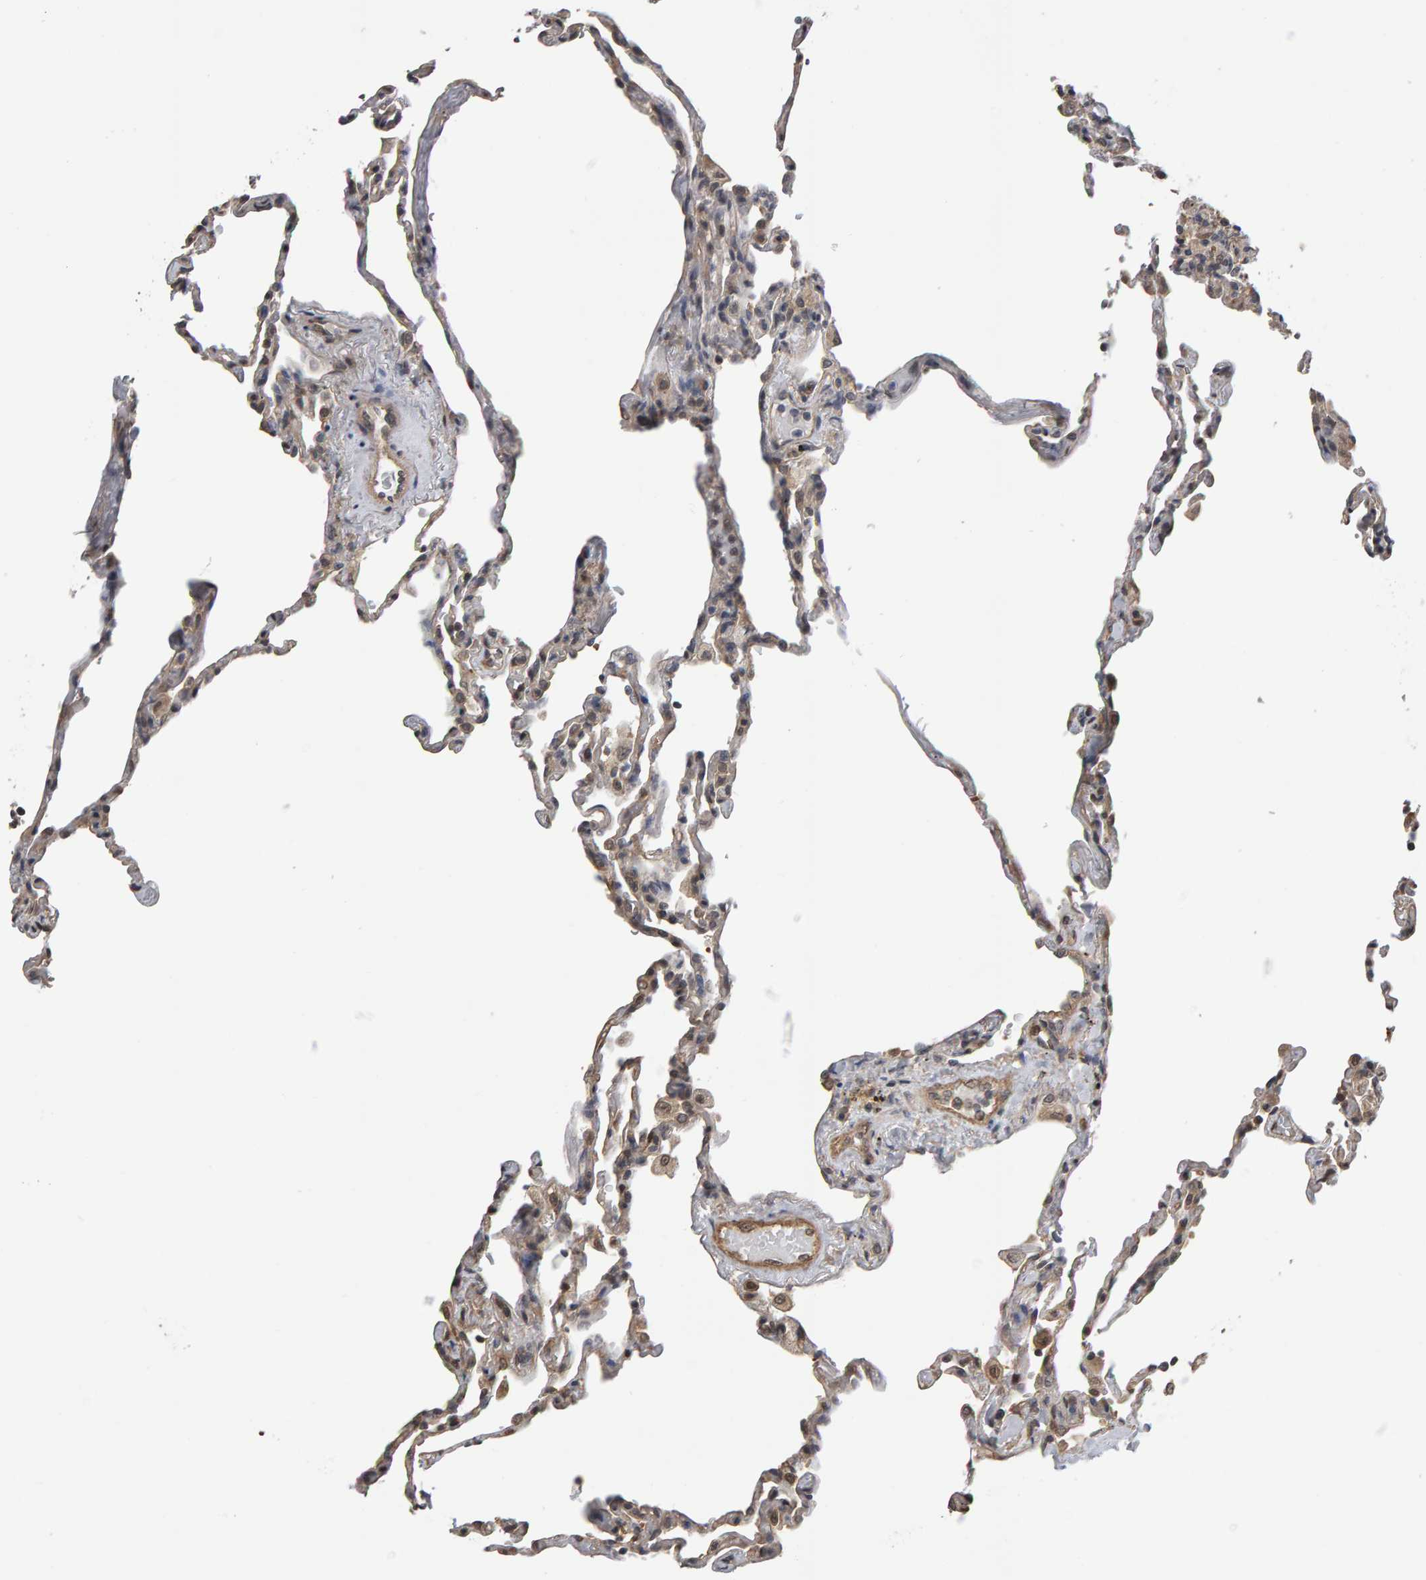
{"staining": {"intensity": "weak", "quantity": "25%-75%", "location": "cytoplasmic/membranous"}, "tissue": "lung", "cell_type": "Alveolar cells", "image_type": "normal", "snomed": [{"axis": "morphology", "description": "Normal tissue, NOS"}, {"axis": "topography", "description": "Lung"}], "caption": "Protein positivity by IHC exhibits weak cytoplasmic/membranous positivity in about 25%-75% of alveolar cells in benign lung.", "gene": "COASY", "patient": {"sex": "male", "age": 59}}